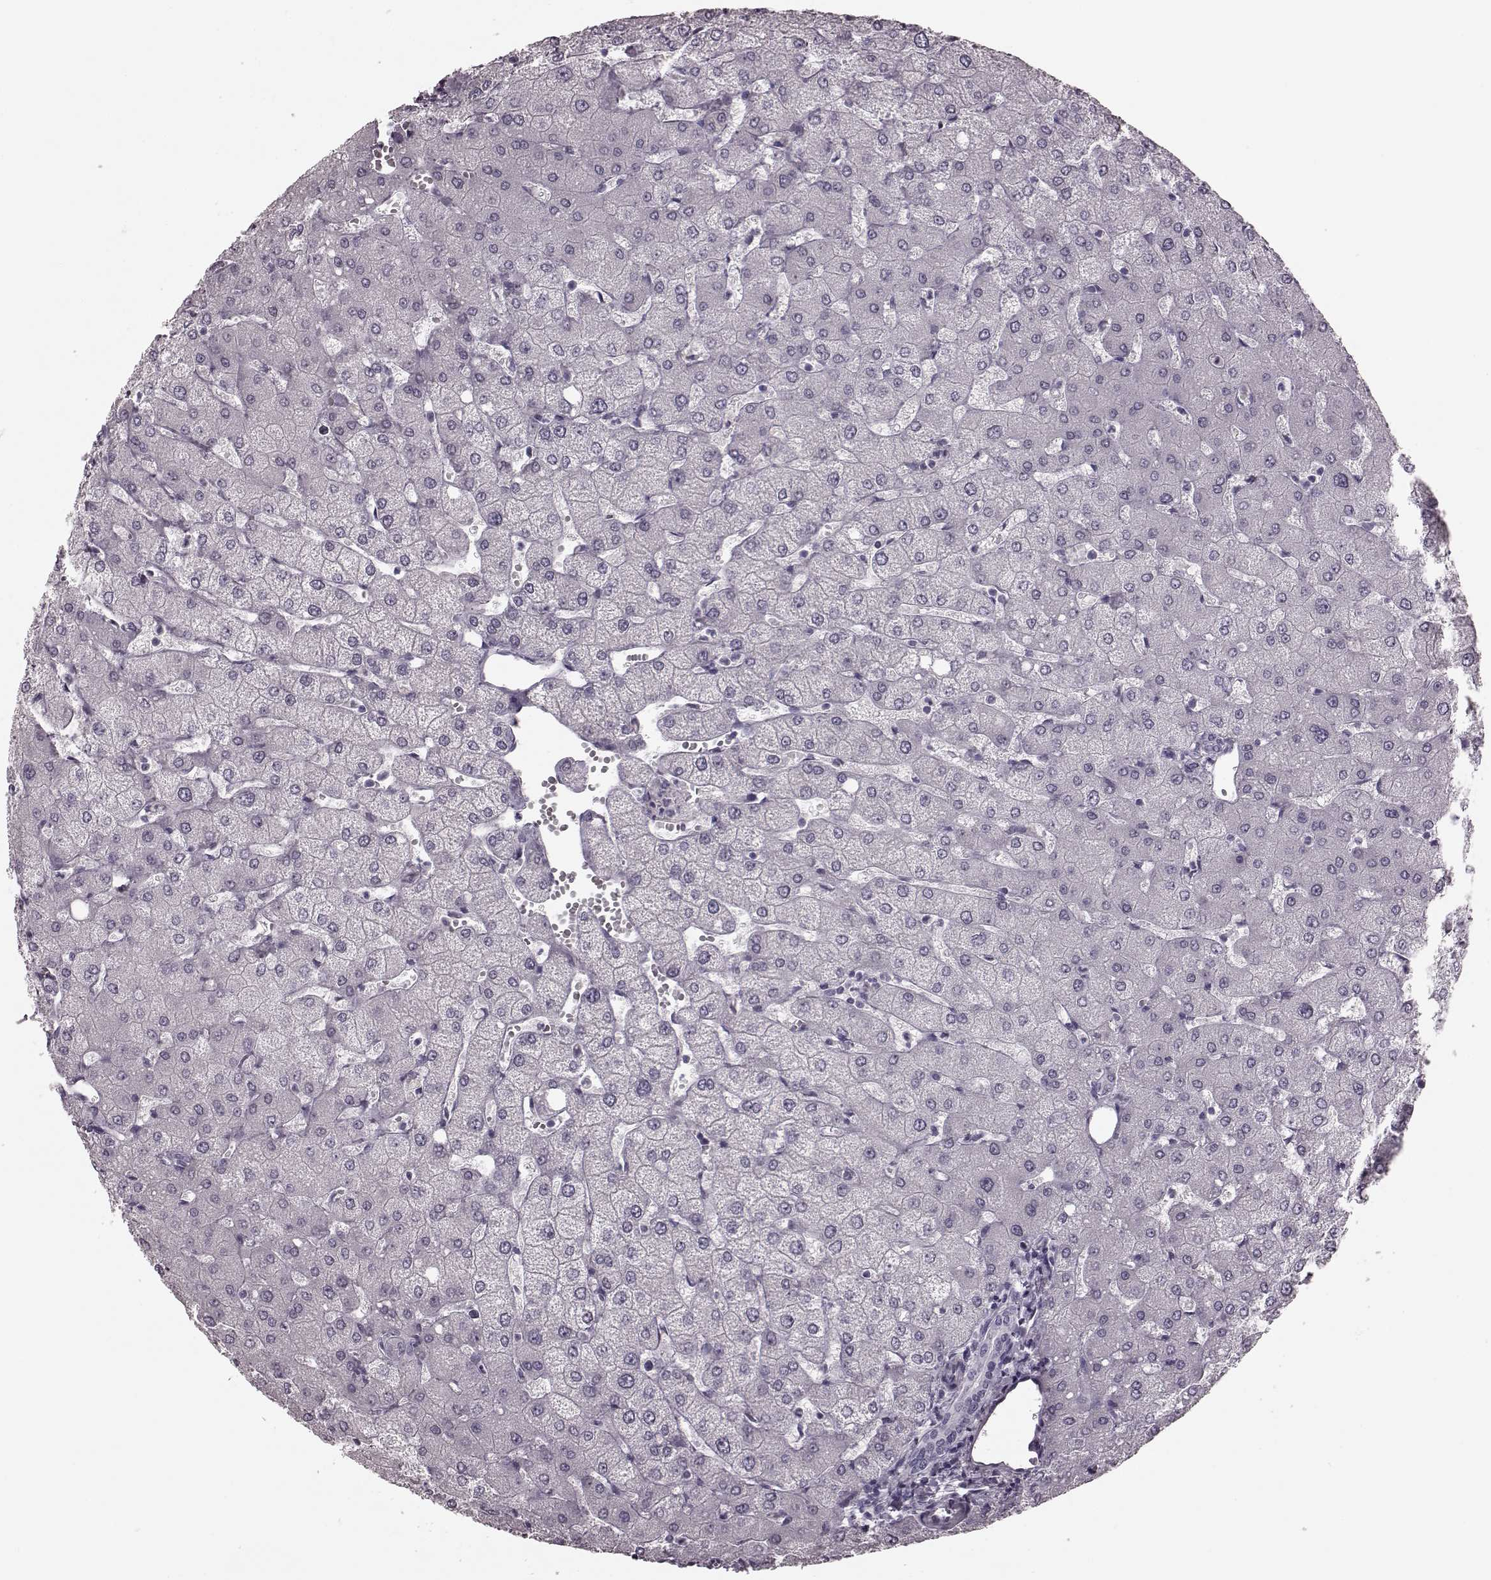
{"staining": {"intensity": "negative", "quantity": "none", "location": "none"}, "tissue": "liver", "cell_type": "Cholangiocytes", "image_type": "normal", "snomed": [{"axis": "morphology", "description": "Normal tissue, NOS"}, {"axis": "topography", "description": "Liver"}], "caption": "Immunohistochemistry (IHC) micrograph of normal human liver stained for a protein (brown), which displays no positivity in cholangiocytes. Nuclei are stained in blue.", "gene": "TRPM1", "patient": {"sex": "female", "age": 54}}